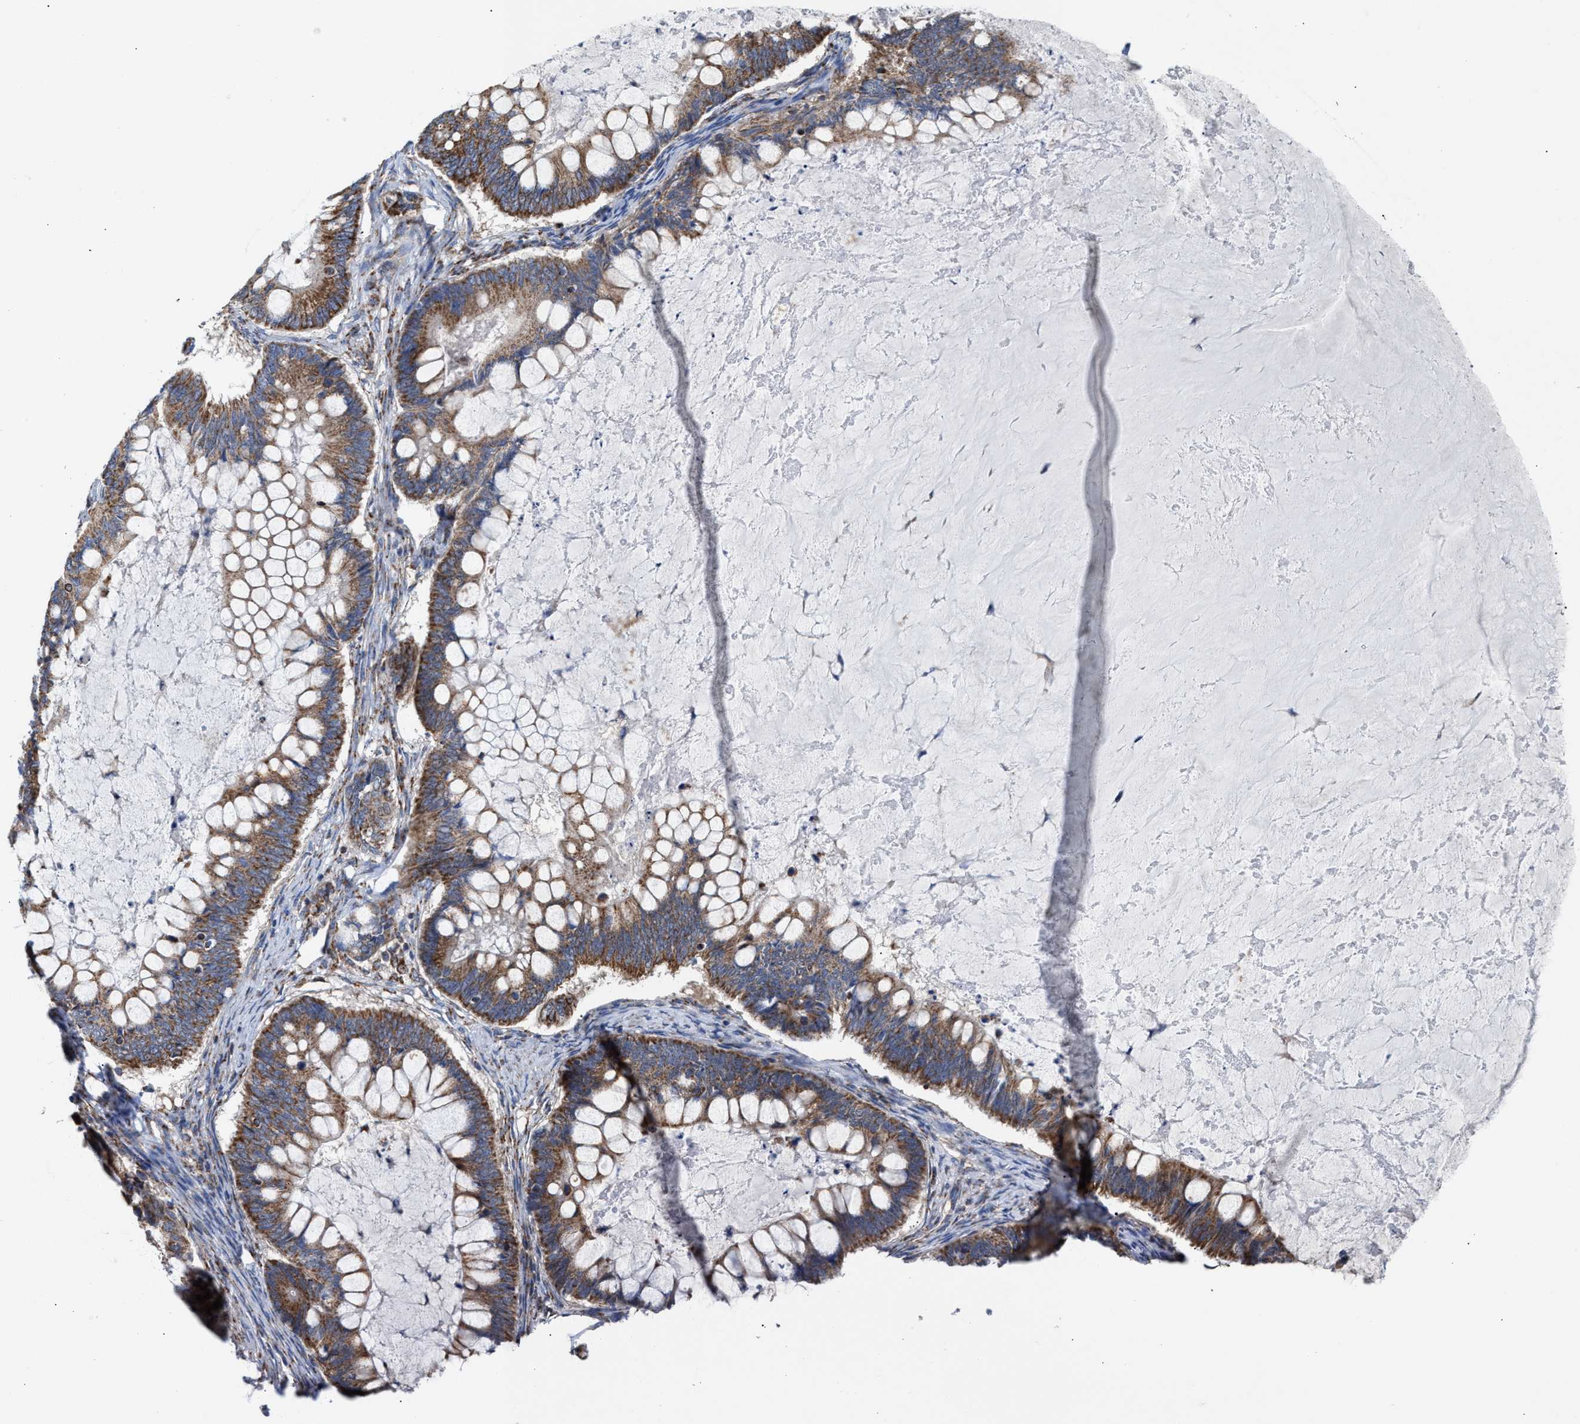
{"staining": {"intensity": "strong", "quantity": ">75%", "location": "cytoplasmic/membranous"}, "tissue": "ovarian cancer", "cell_type": "Tumor cells", "image_type": "cancer", "snomed": [{"axis": "morphology", "description": "Cystadenocarcinoma, mucinous, NOS"}, {"axis": "topography", "description": "Ovary"}], "caption": "Immunohistochemistry (IHC) of human ovarian mucinous cystadenocarcinoma reveals high levels of strong cytoplasmic/membranous positivity in about >75% of tumor cells. The staining is performed using DAB brown chromogen to label protein expression. The nuclei are counter-stained blue using hematoxylin.", "gene": "MECR", "patient": {"sex": "female", "age": 61}}